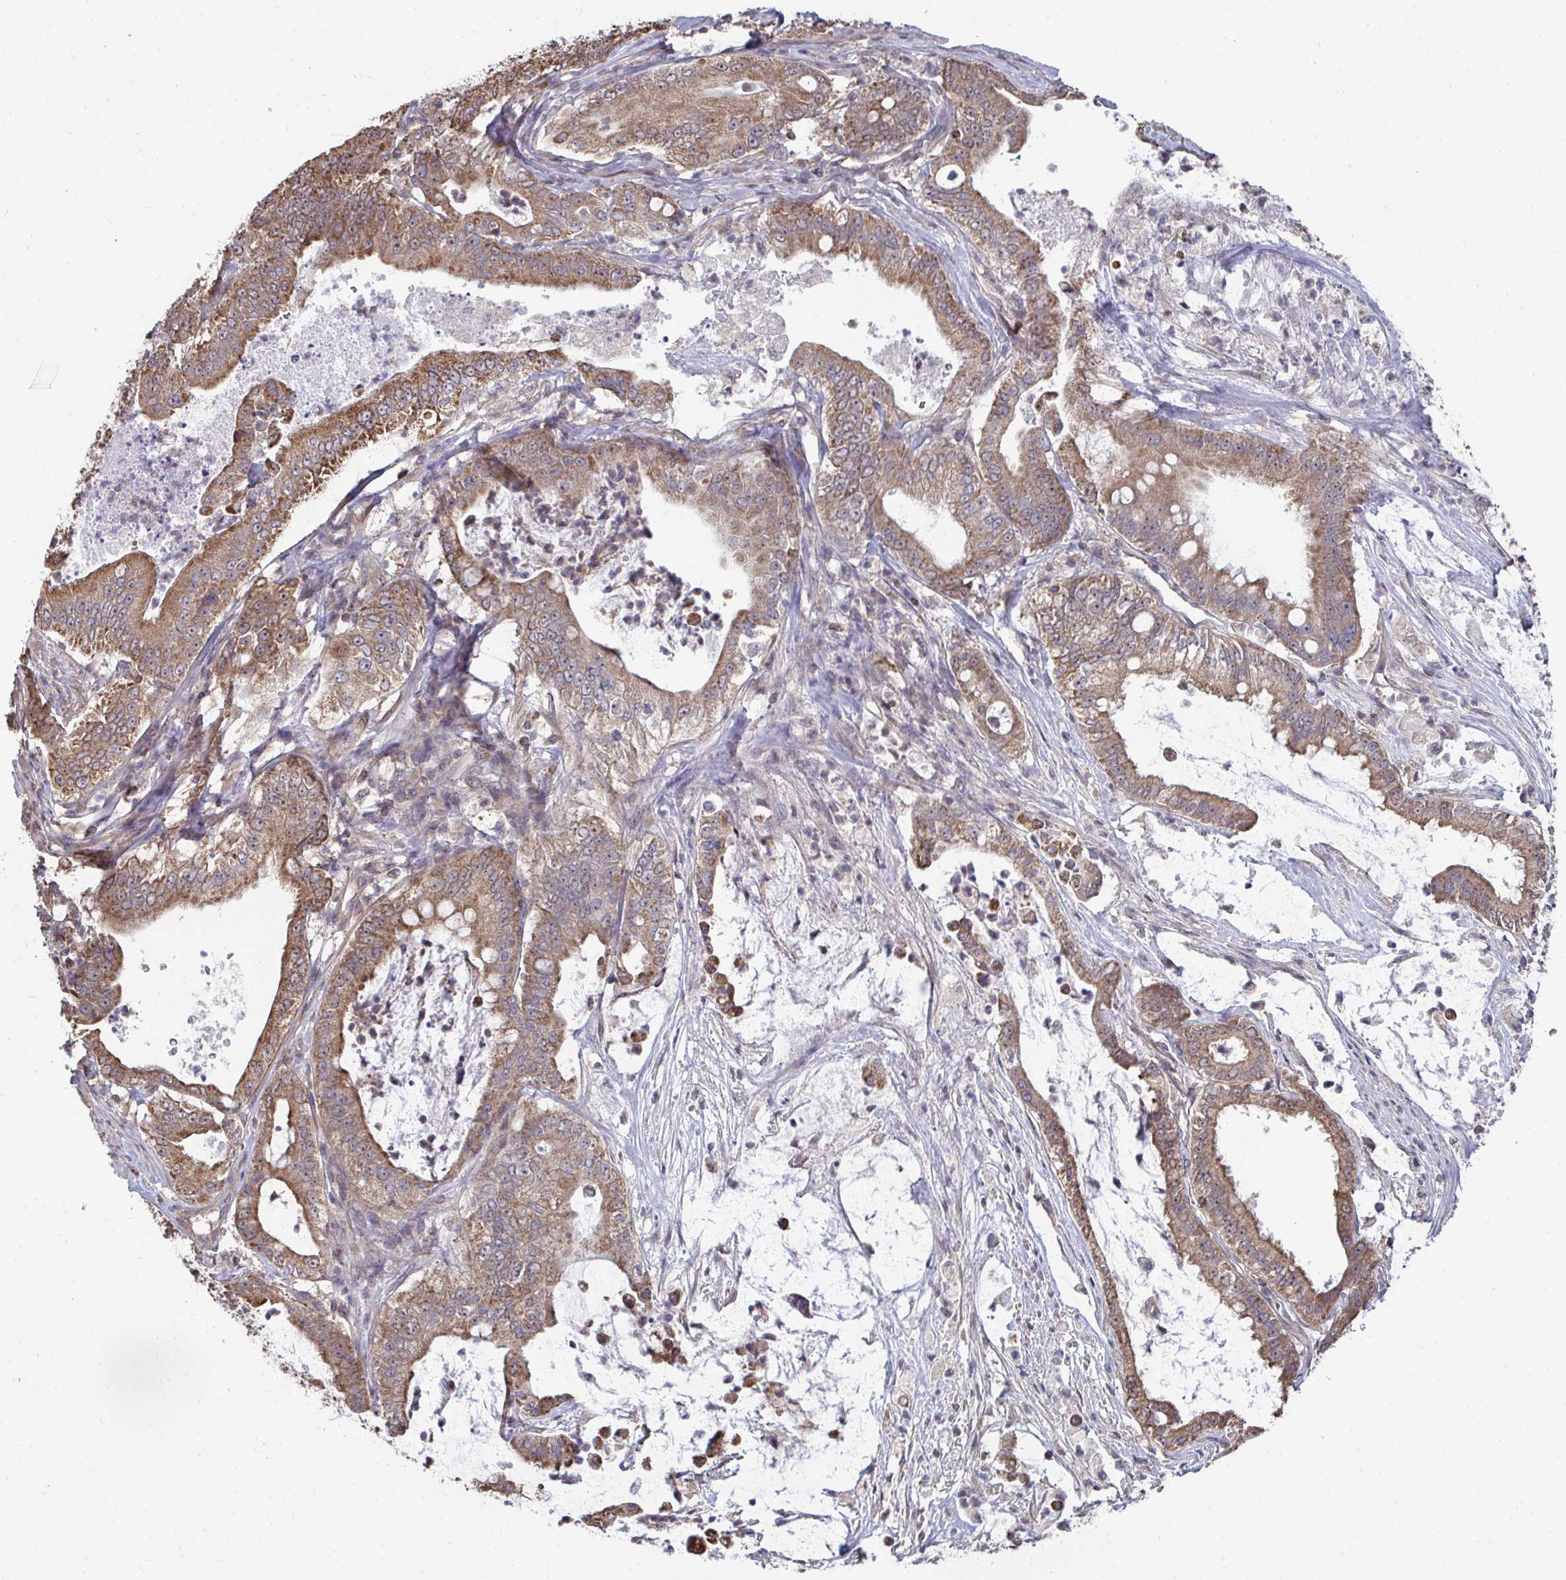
{"staining": {"intensity": "moderate", "quantity": ">75%", "location": "cytoplasmic/membranous"}, "tissue": "pancreatic cancer", "cell_type": "Tumor cells", "image_type": "cancer", "snomed": [{"axis": "morphology", "description": "Adenocarcinoma, NOS"}, {"axis": "topography", "description": "Pancreas"}], "caption": "DAB immunohistochemical staining of pancreatic cancer (adenocarcinoma) displays moderate cytoplasmic/membranous protein expression in about >75% of tumor cells. The protein of interest is stained brown, and the nuclei are stained in blue (DAB IHC with brightfield microscopy, high magnification).", "gene": "DNAJA2", "patient": {"sex": "male", "age": 71}}